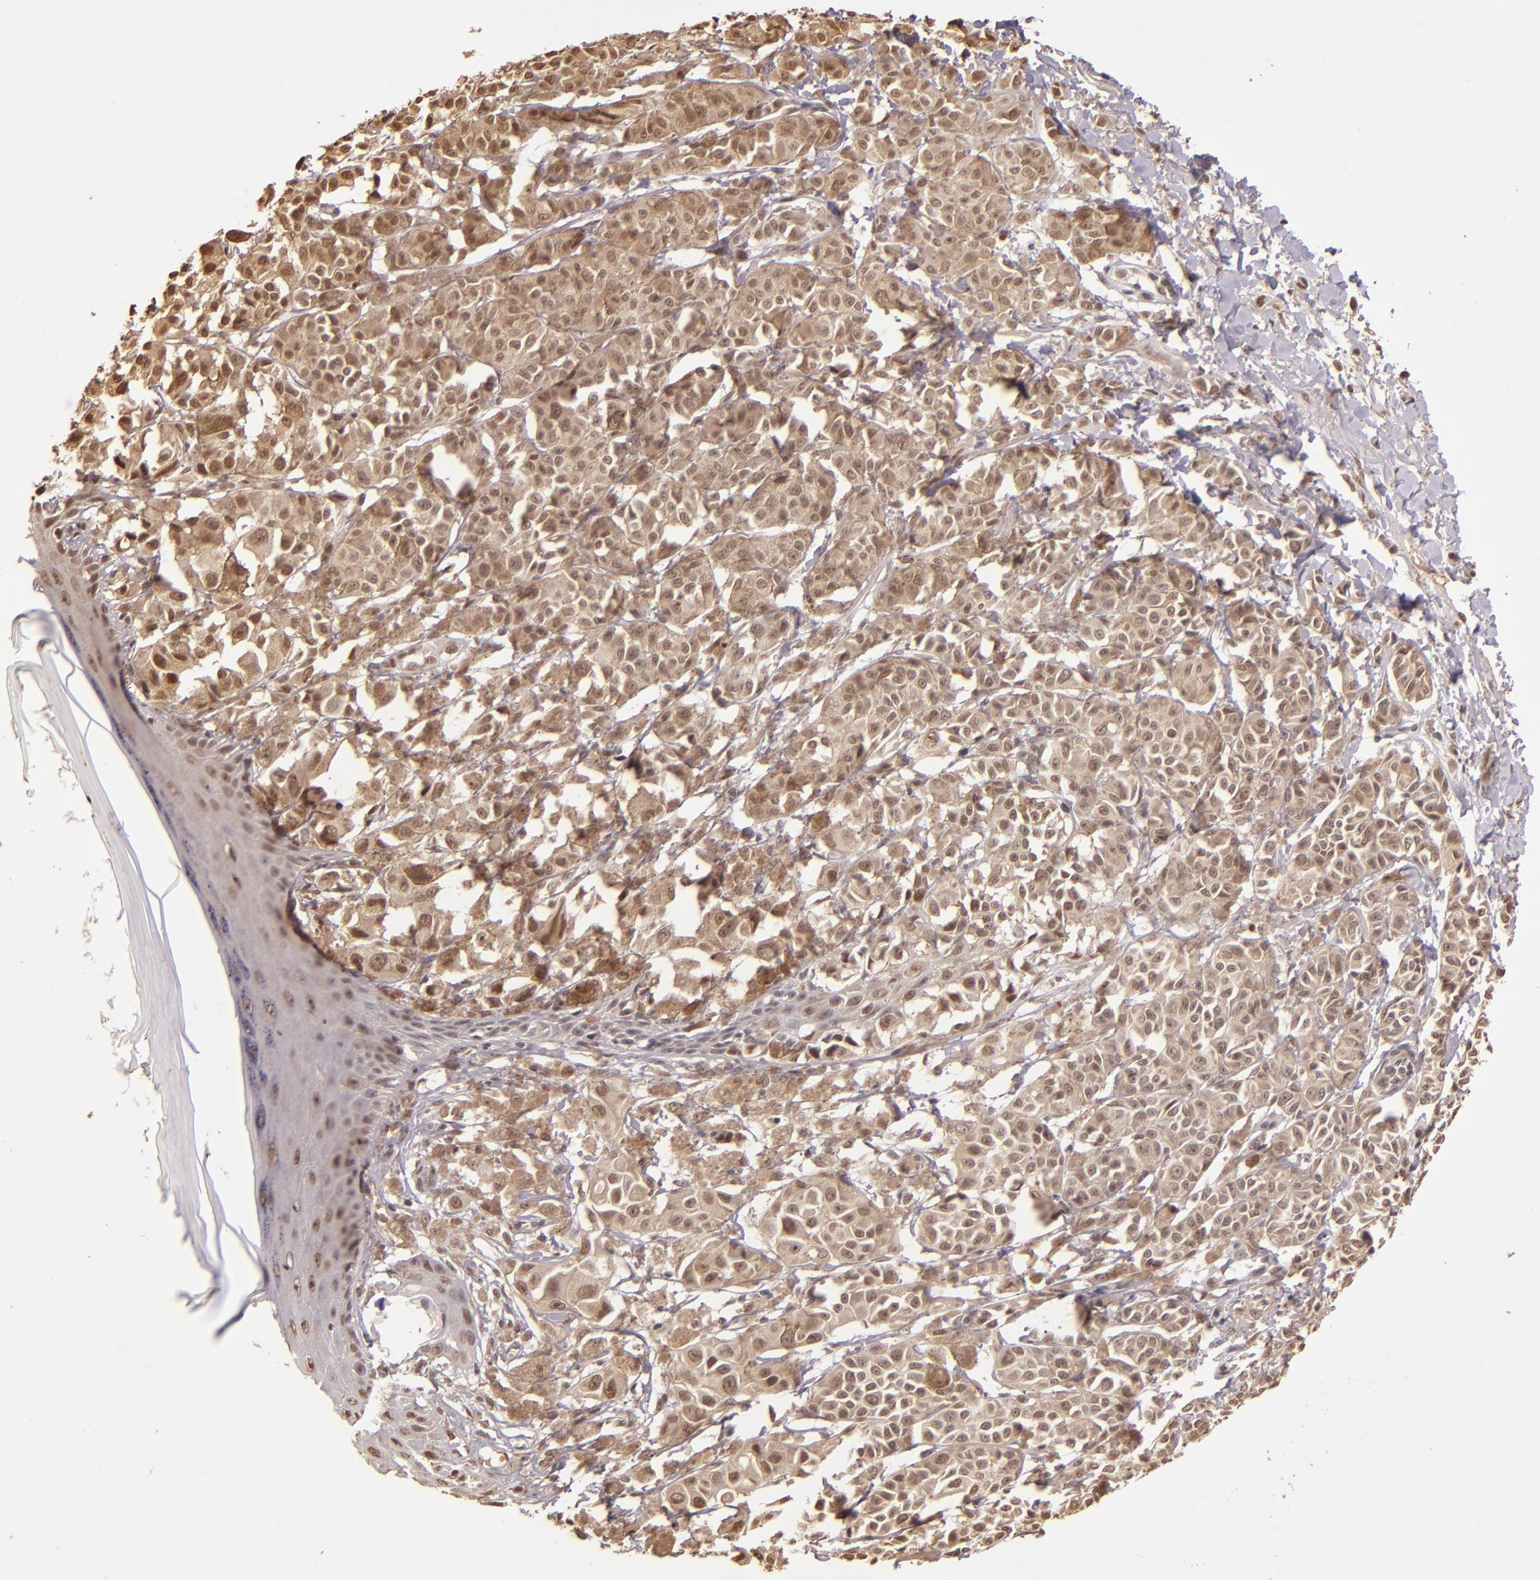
{"staining": {"intensity": "weak", "quantity": ">75%", "location": "cytoplasmic/membranous,nuclear"}, "tissue": "melanoma", "cell_type": "Tumor cells", "image_type": "cancer", "snomed": [{"axis": "morphology", "description": "Malignant melanoma, NOS"}, {"axis": "topography", "description": "Skin"}], "caption": "This is a micrograph of immunohistochemistry staining of malignant melanoma, which shows weak positivity in the cytoplasmic/membranous and nuclear of tumor cells.", "gene": "CUL1", "patient": {"sex": "male", "age": 76}}